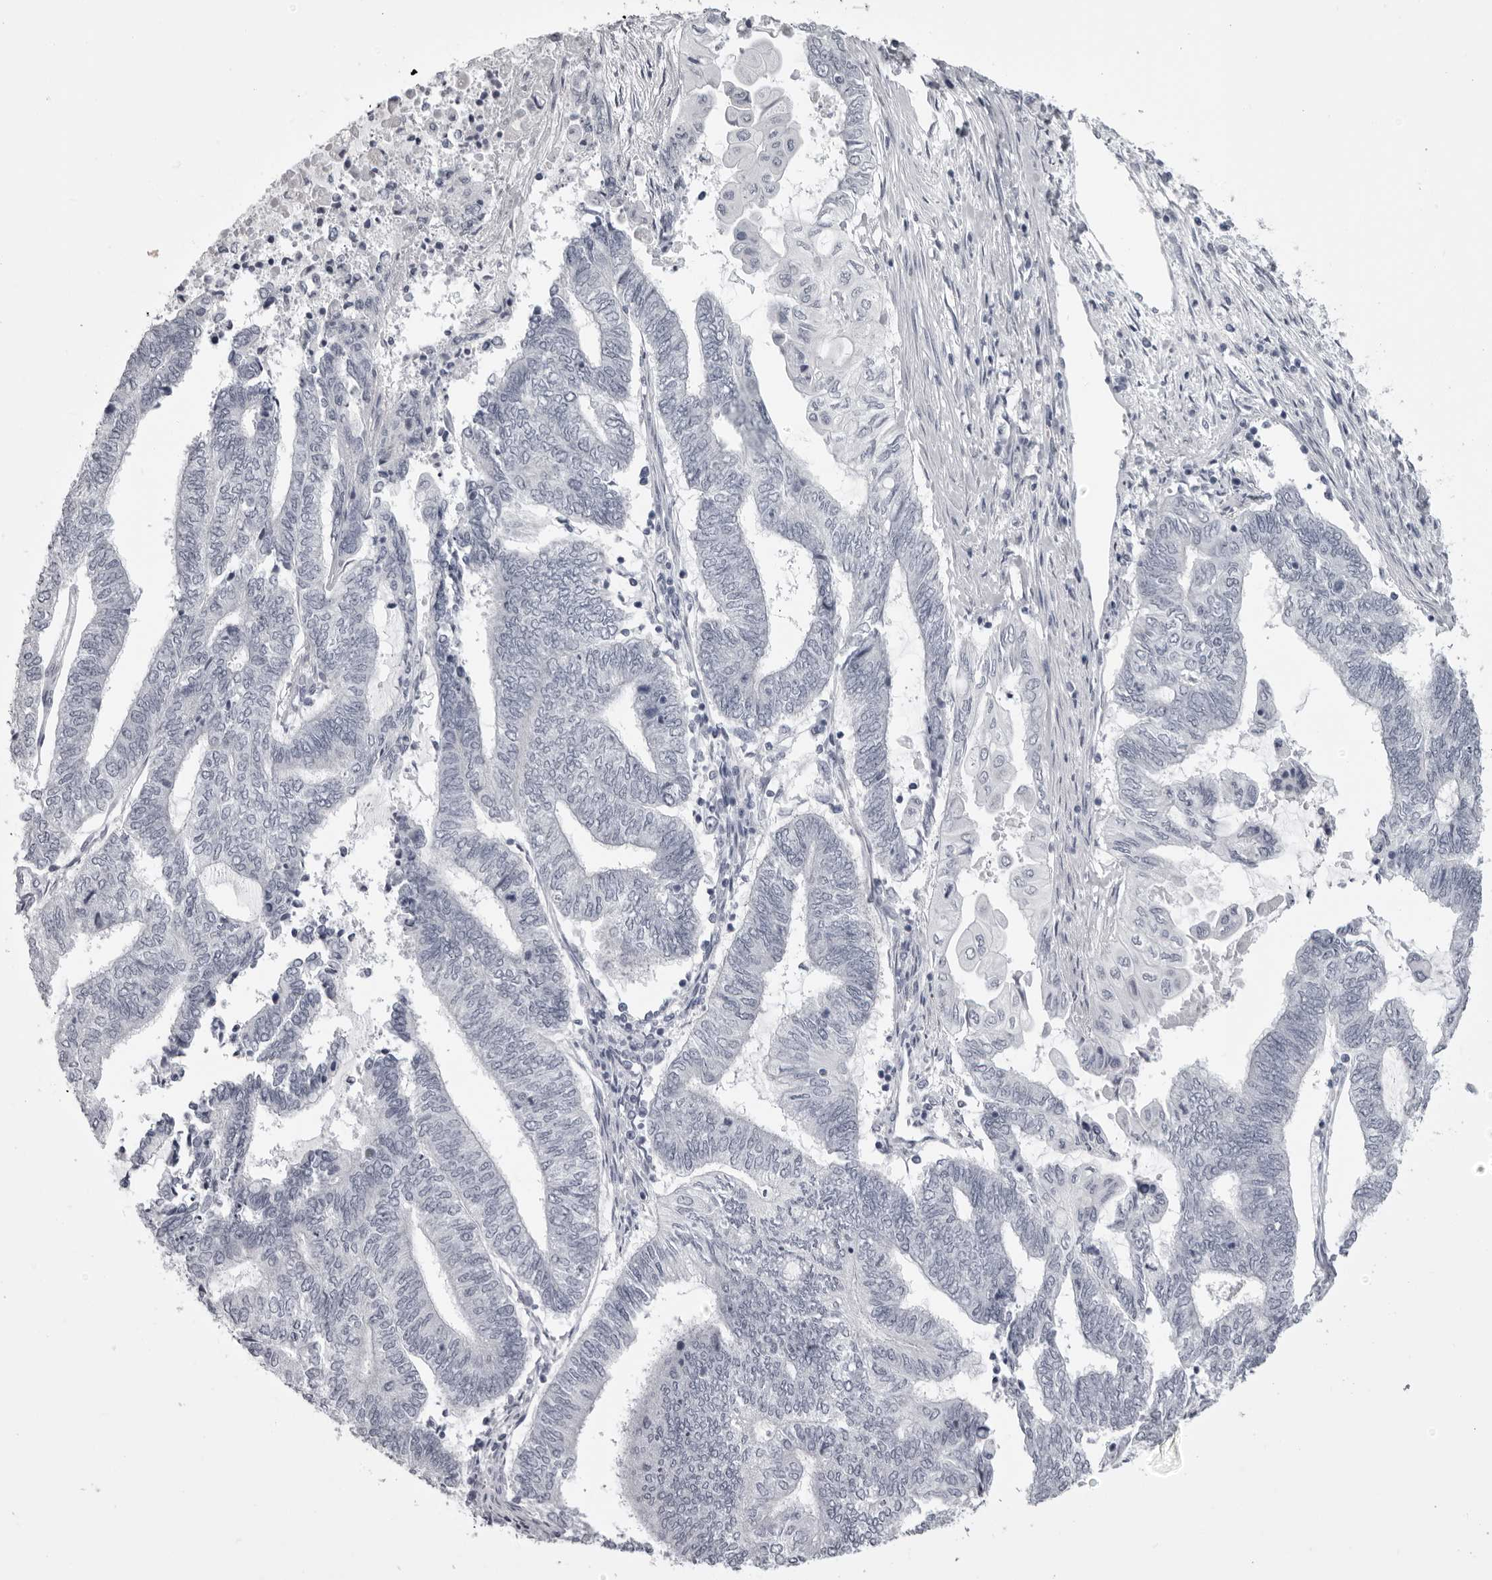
{"staining": {"intensity": "negative", "quantity": "none", "location": "none"}, "tissue": "endometrial cancer", "cell_type": "Tumor cells", "image_type": "cancer", "snomed": [{"axis": "morphology", "description": "Adenocarcinoma, NOS"}, {"axis": "topography", "description": "Uterus"}, {"axis": "topography", "description": "Endometrium"}], "caption": "There is no significant positivity in tumor cells of adenocarcinoma (endometrial). (Stains: DAB (3,3'-diaminobenzidine) immunohistochemistry with hematoxylin counter stain, Microscopy: brightfield microscopy at high magnification).", "gene": "EPHA10", "patient": {"sex": "female", "age": 70}}